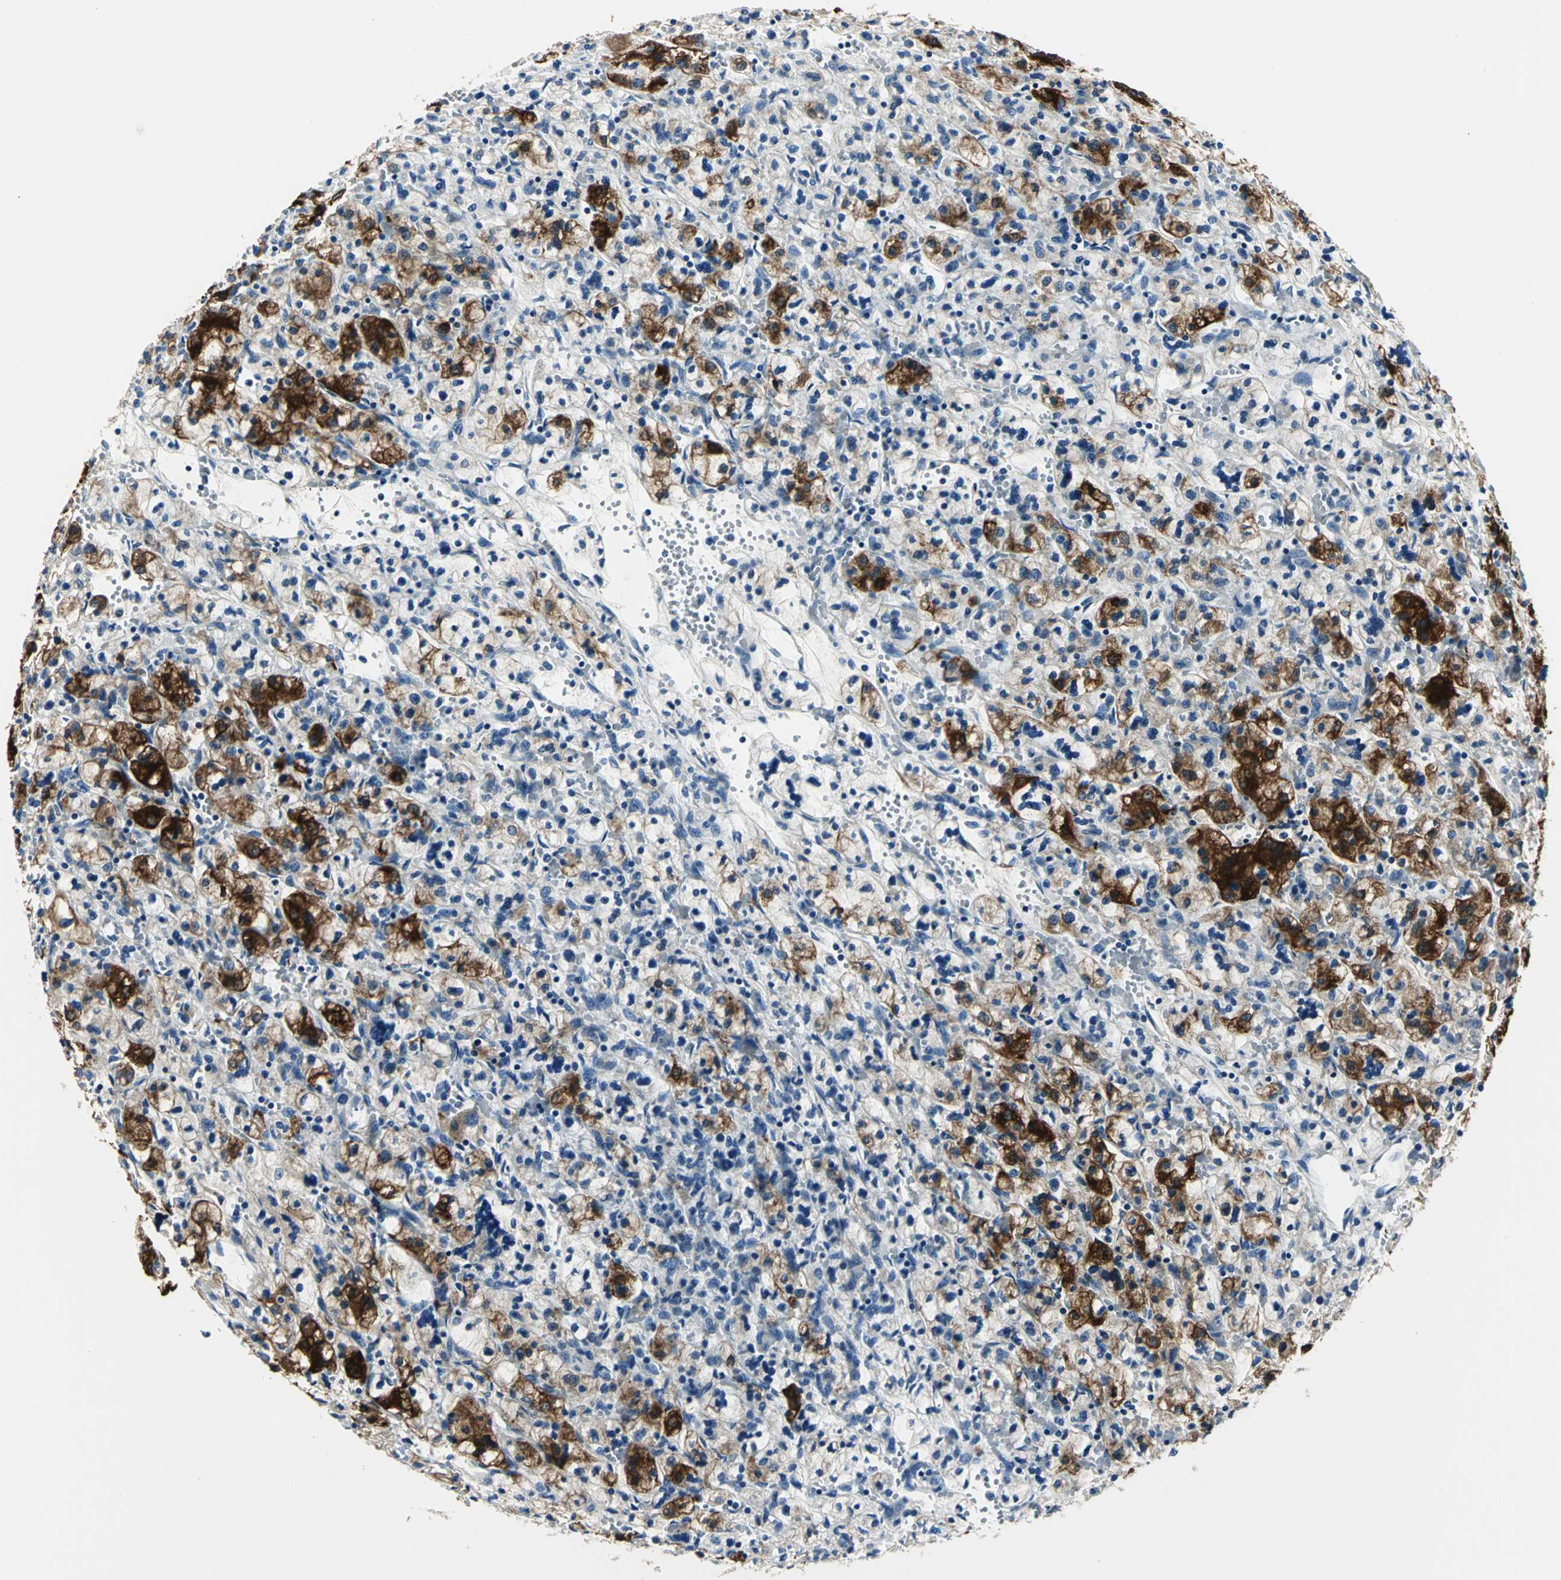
{"staining": {"intensity": "strong", "quantity": "25%-75%", "location": "cytoplasmic/membranous"}, "tissue": "renal cancer", "cell_type": "Tumor cells", "image_type": "cancer", "snomed": [{"axis": "morphology", "description": "Adenocarcinoma, NOS"}, {"axis": "topography", "description": "Kidney"}], "caption": "Protein staining displays strong cytoplasmic/membranous positivity in approximately 25%-75% of tumor cells in adenocarcinoma (renal). The staining is performed using DAB brown chromogen to label protein expression. The nuclei are counter-stained blue using hematoxylin.", "gene": "B3GNT2", "patient": {"sex": "female", "age": 83}}